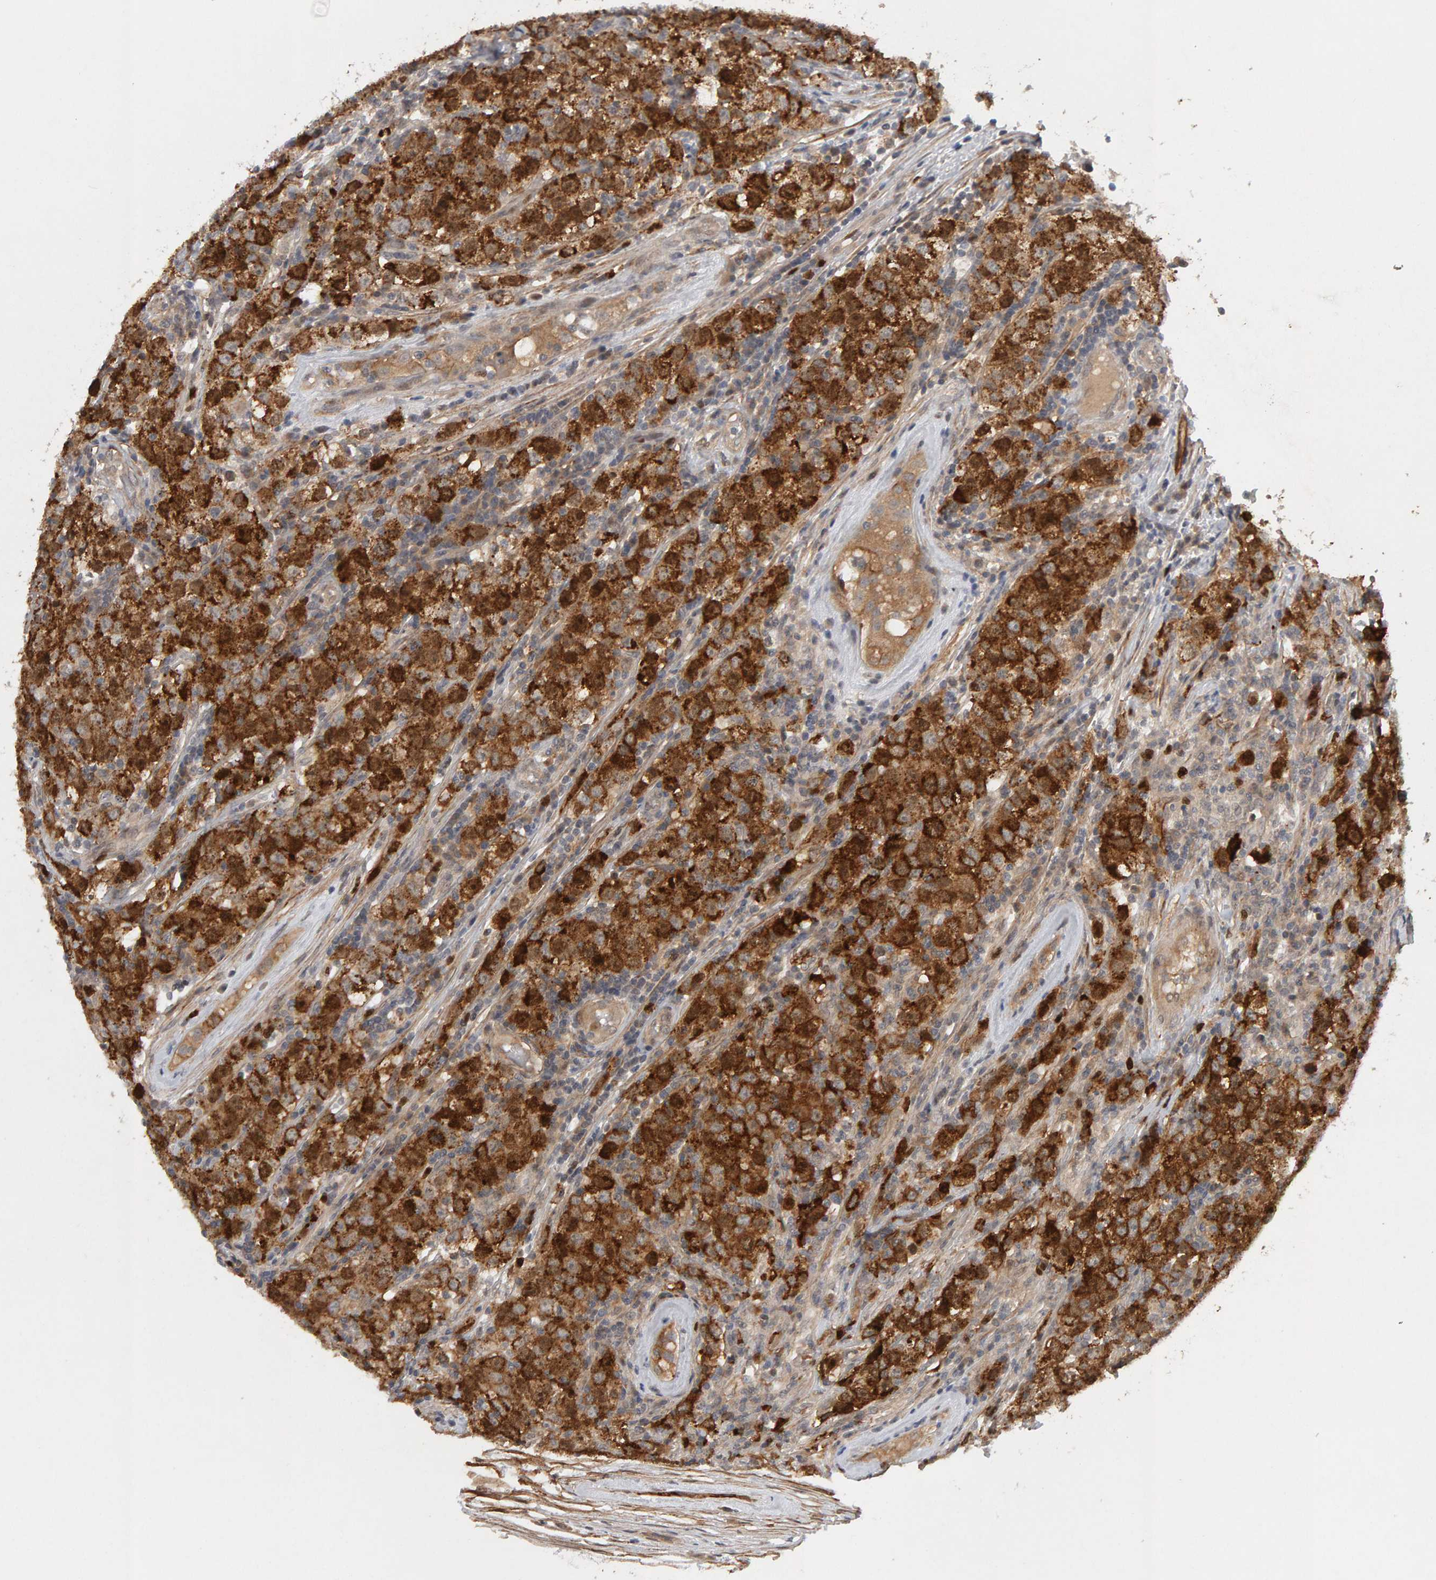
{"staining": {"intensity": "strong", "quantity": ">75%", "location": "cytoplasmic/membranous"}, "tissue": "testis cancer", "cell_type": "Tumor cells", "image_type": "cancer", "snomed": [{"axis": "morphology", "description": "Seminoma, NOS"}, {"axis": "morphology", "description": "Carcinoma, Embryonal, NOS"}, {"axis": "topography", "description": "Testis"}], "caption": "Immunohistochemistry (IHC) micrograph of neoplastic tissue: testis cancer (seminoma) stained using immunohistochemistry (IHC) reveals high levels of strong protein expression localized specifically in the cytoplasmic/membranous of tumor cells, appearing as a cytoplasmic/membranous brown color.", "gene": "CDCA5", "patient": {"sex": "male", "age": 28}}